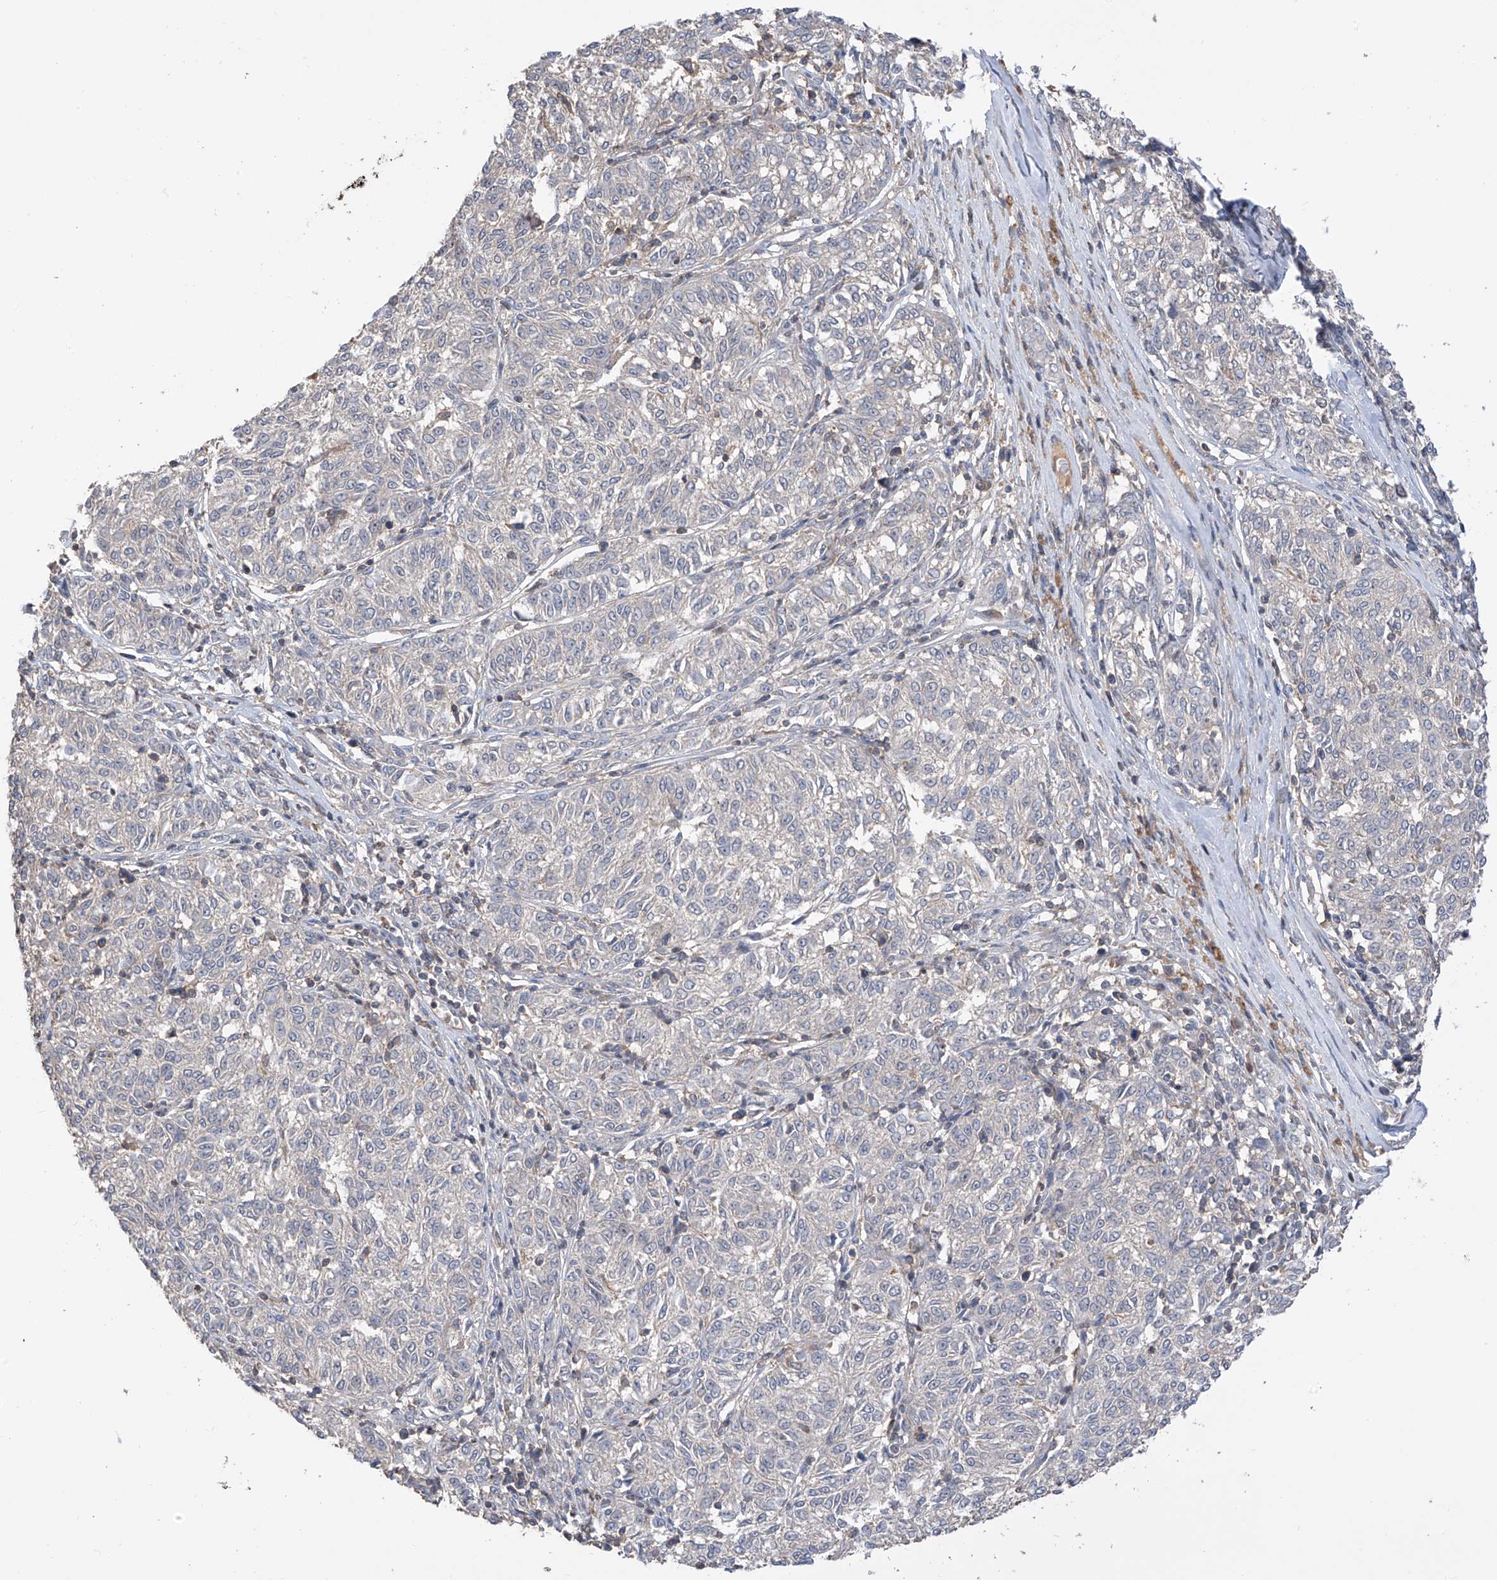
{"staining": {"intensity": "negative", "quantity": "none", "location": "none"}, "tissue": "melanoma", "cell_type": "Tumor cells", "image_type": "cancer", "snomed": [{"axis": "morphology", "description": "Malignant melanoma, NOS"}, {"axis": "topography", "description": "Skin"}], "caption": "A histopathology image of melanoma stained for a protein reveals no brown staining in tumor cells.", "gene": "RPAIN", "patient": {"sex": "female", "age": 72}}